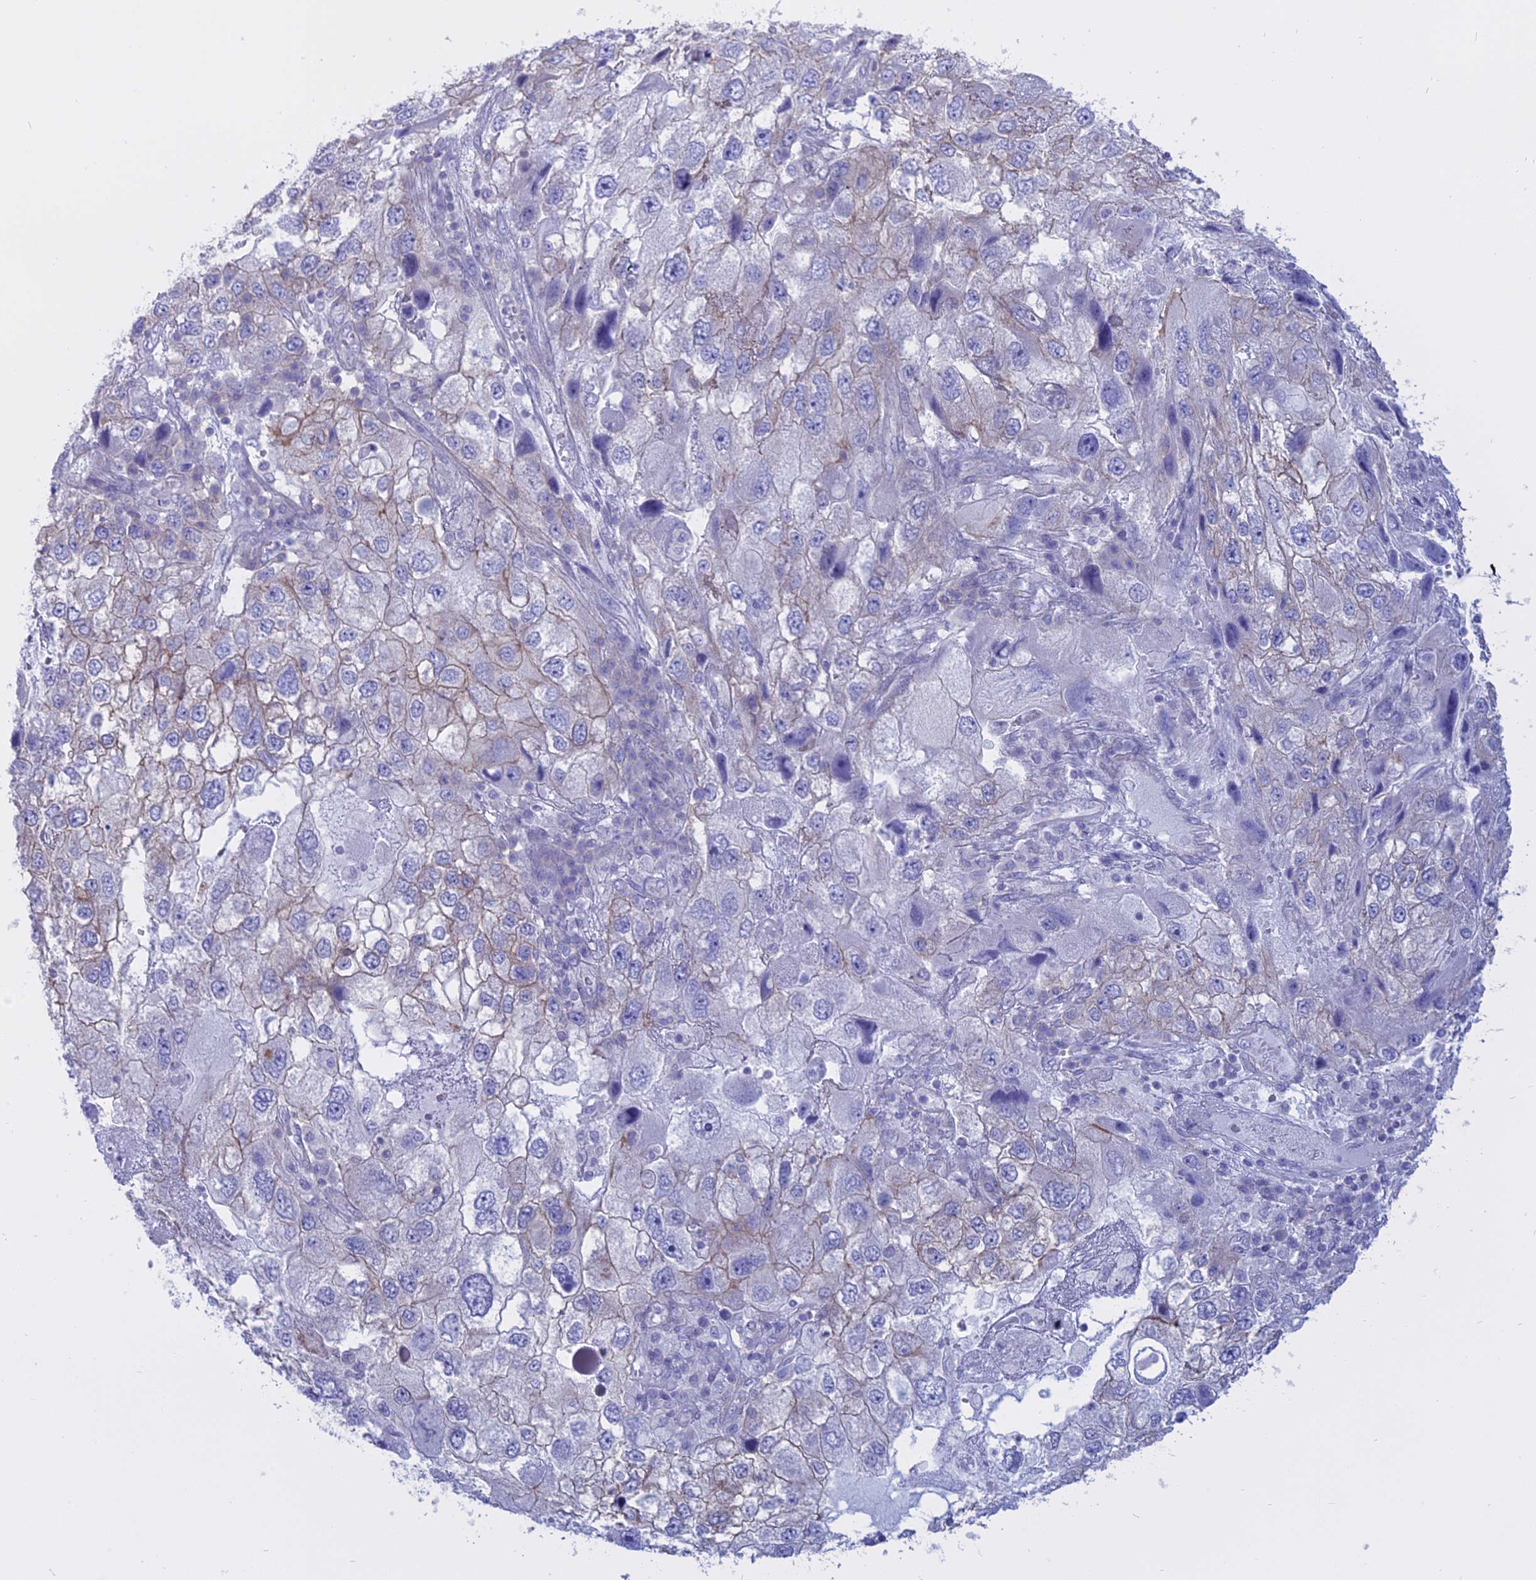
{"staining": {"intensity": "weak", "quantity": "25%-75%", "location": "cytoplasmic/membranous"}, "tissue": "endometrial cancer", "cell_type": "Tumor cells", "image_type": "cancer", "snomed": [{"axis": "morphology", "description": "Adenocarcinoma, NOS"}, {"axis": "topography", "description": "Endometrium"}], "caption": "Immunohistochemical staining of endometrial cancer (adenocarcinoma) reveals weak cytoplasmic/membranous protein positivity in about 25%-75% of tumor cells. The staining was performed using DAB (3,3'-diaminobenzidine) to visualize the protein expression in brown, while the nuclei were stained in blue with hematoxylin (Magnification: 20x).", "gene": "AHCYL1", "patient": {"sex": "female", "age": 49}}